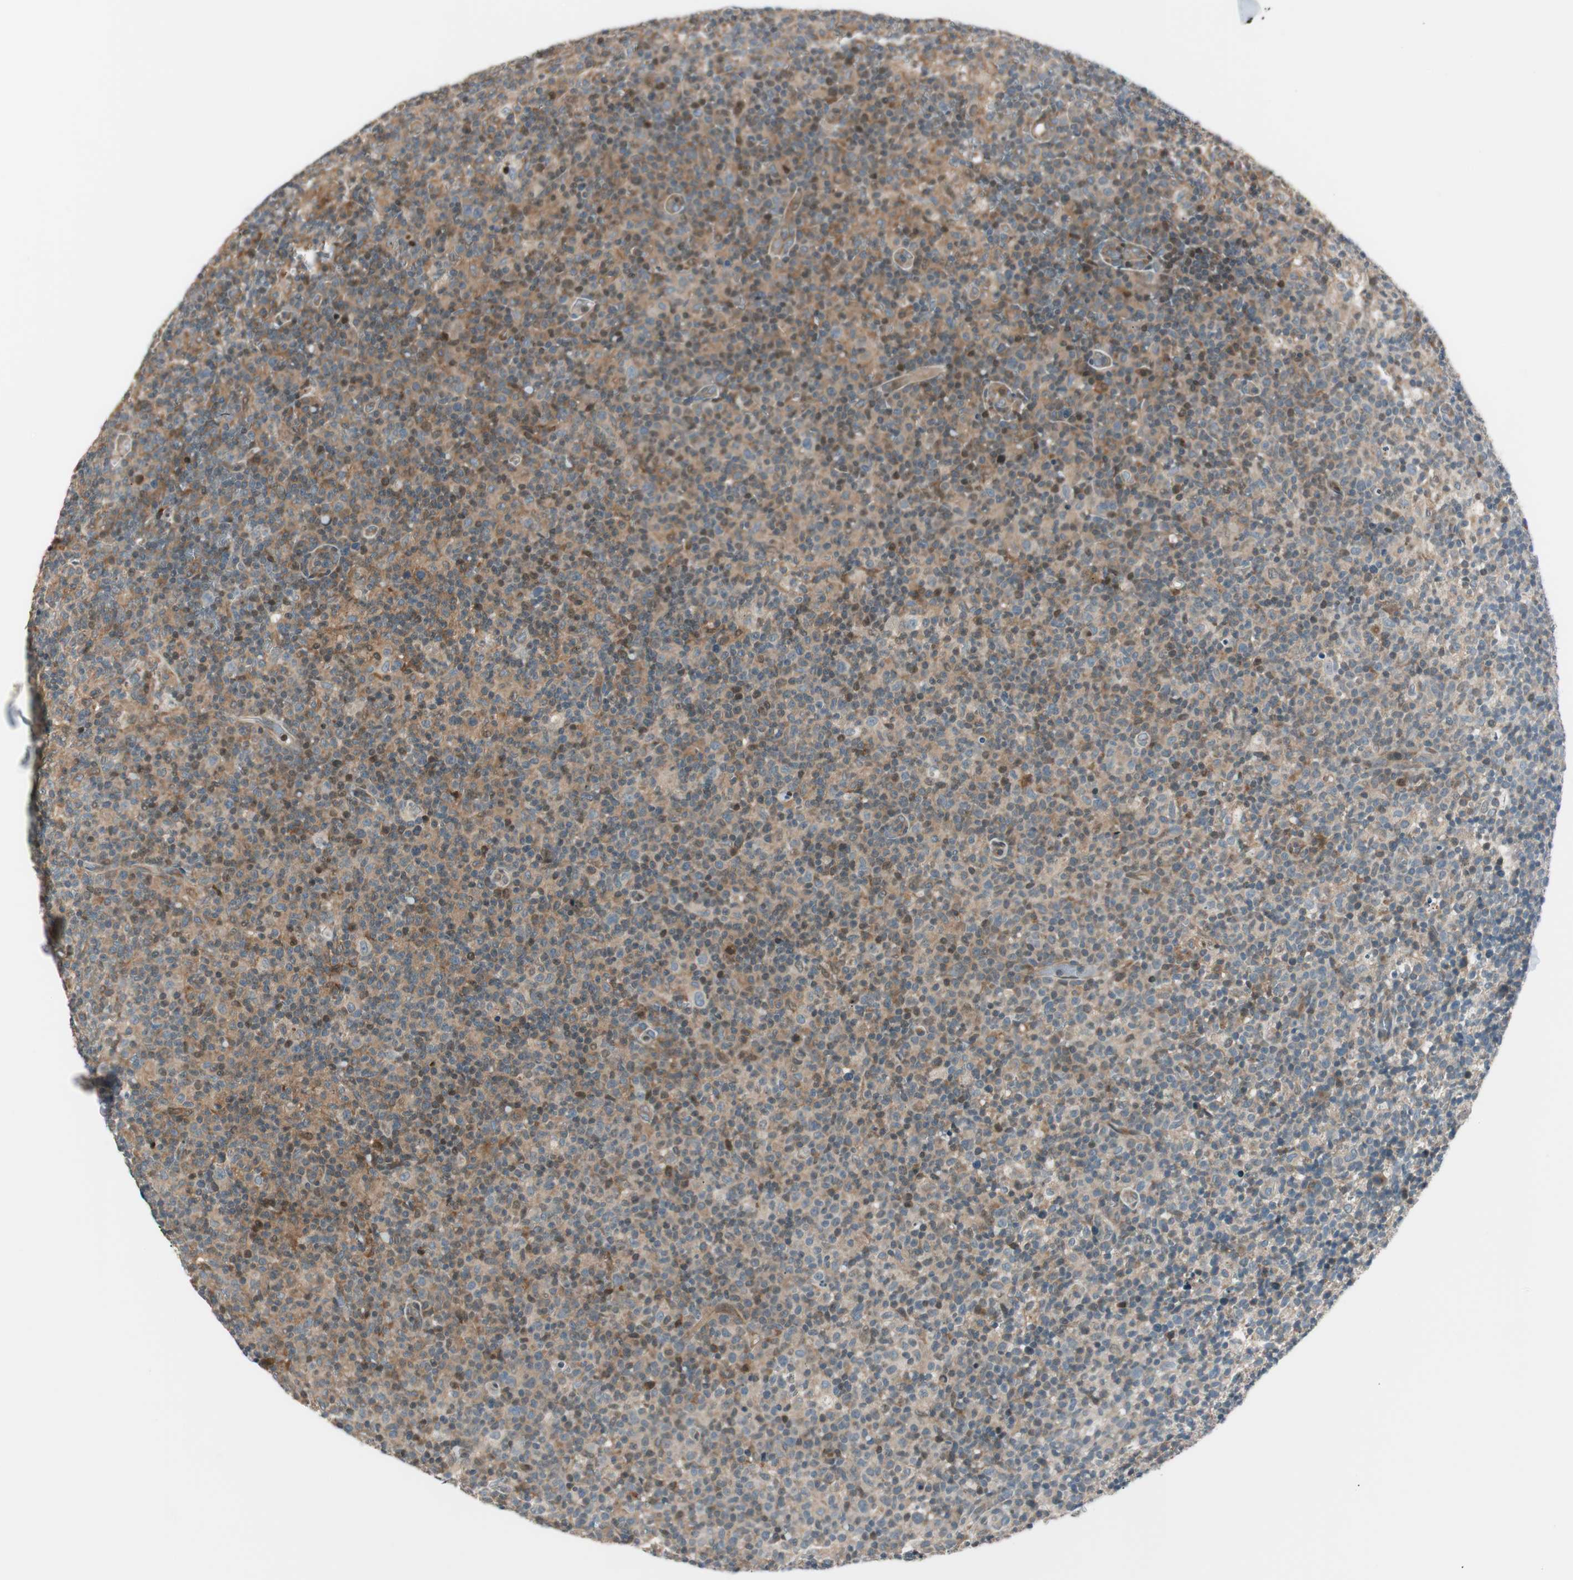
{"staining": {"intensity": "weak", "quantity": "<25%", "location": "cytoplasmic/membranous"}, "tissue": "lymph node", "cell_type": "Germinal center cells", "image_type": "normal", "snomed": [{"axis": "morphology", "description": "Normal tissue, NOS"}, {"axis": "morphology", "description": "Inflammation, NOS"}, {"axis": "topography", "description": "Lymph node"}], "caption": "Germinal center cells show no significant positivity in benign lymph node. (Stains: DAB (3,3'-diaminobenzidine) immunohistochemistry (IHC) with hematoxylin counter stain, Microscopy: brightfield microscopy at high magnification).", "gene": "CGRRF1", "patient": {"sex": "male", "age": 55}}